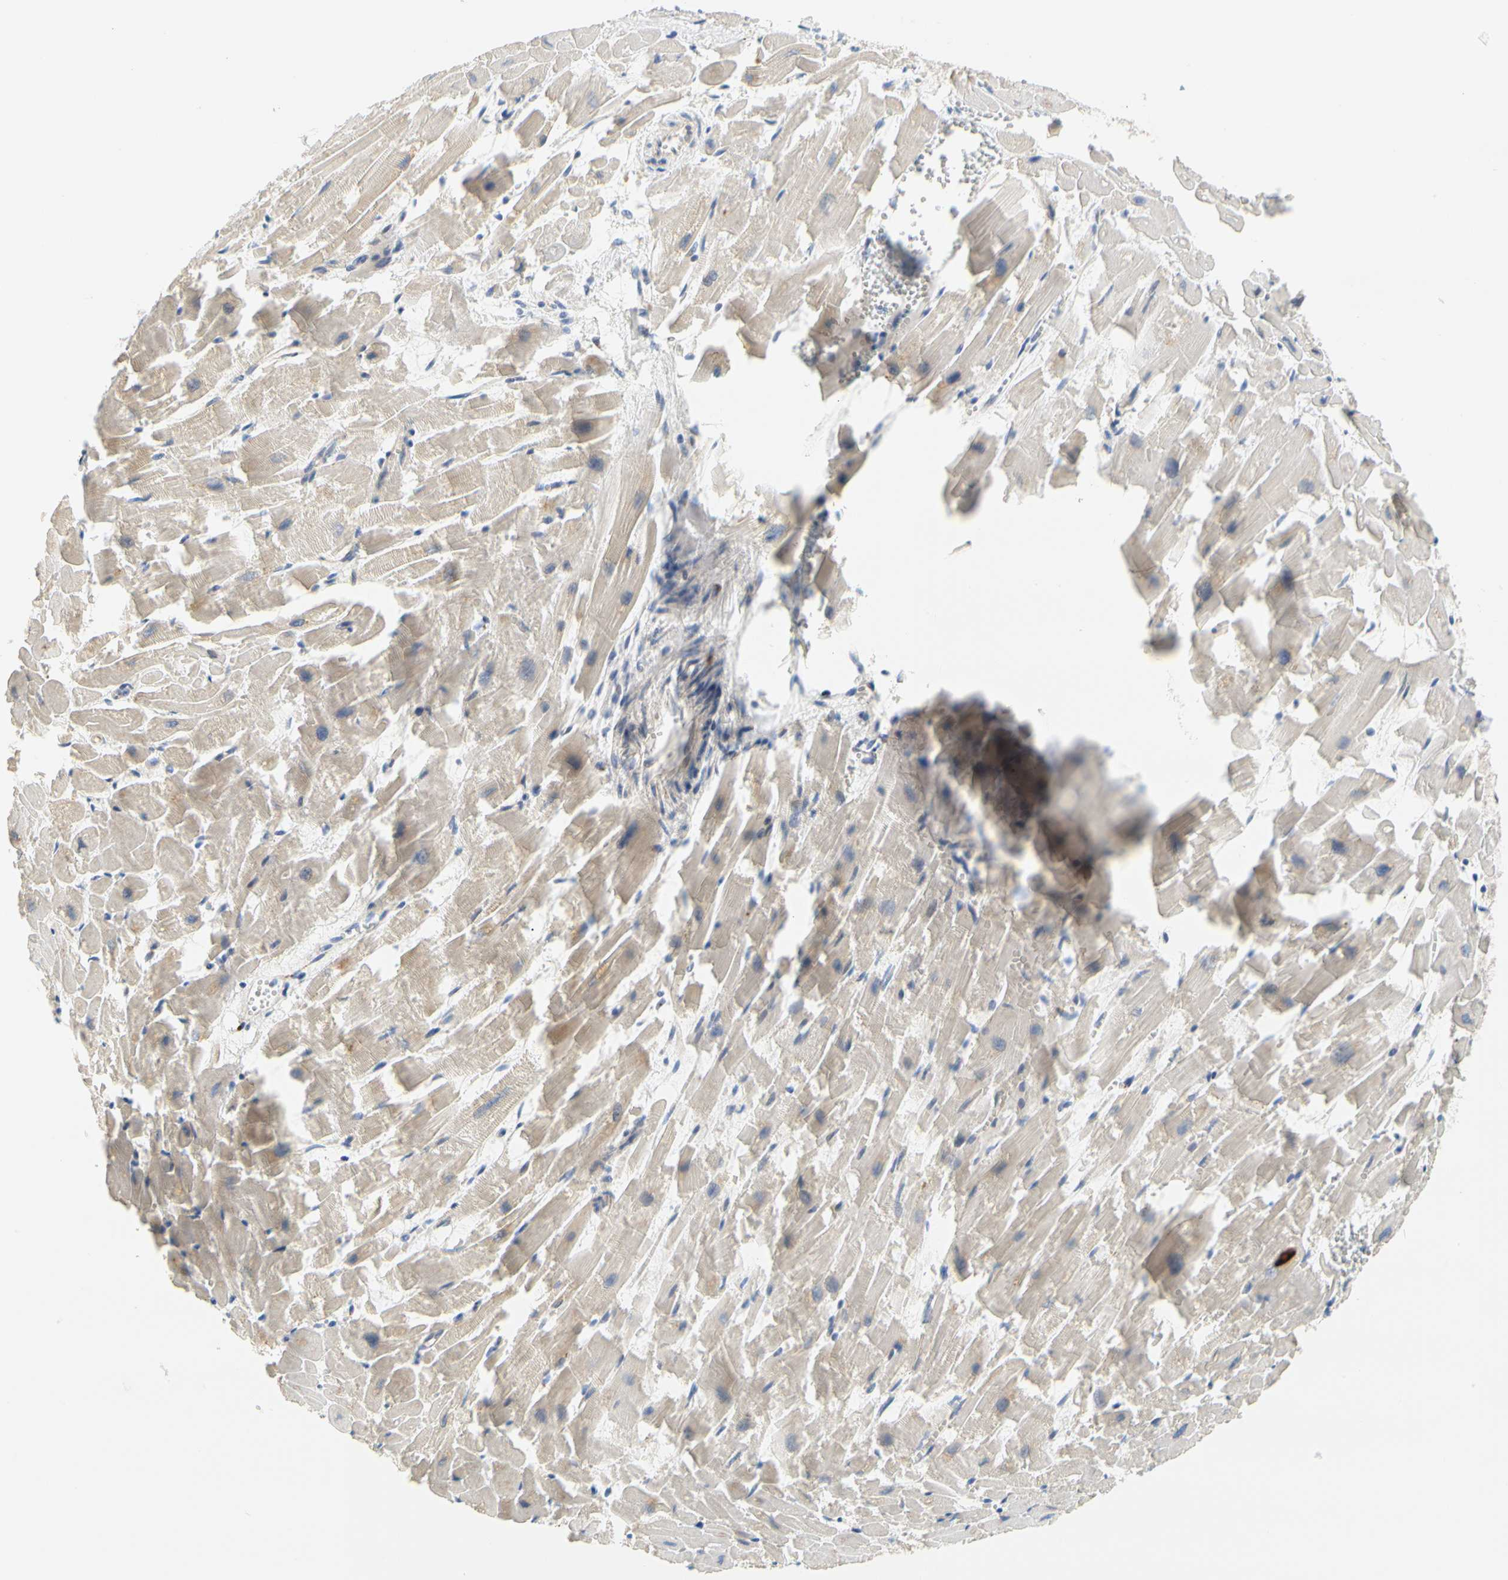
{"staining": {"intensity": "negative", "quantity": "none", "location": "none"}, "tissue": "heart muscle", "cell_type": "Cardiomyocytes", "image_type": "normal", "snomed": [{"axis": "morphology", "description": "Normal tissue, NOS"}, {"axis": "topography", "description": "Heart"}], "caption": "DAB (3,3'-diaminobenzidine) immunohistochemical staining of normal heart muscle shows no significant expression in cardiomyocytes.", "gene": "ZNF236", "patient": {"sex": "female", "age": 19}}